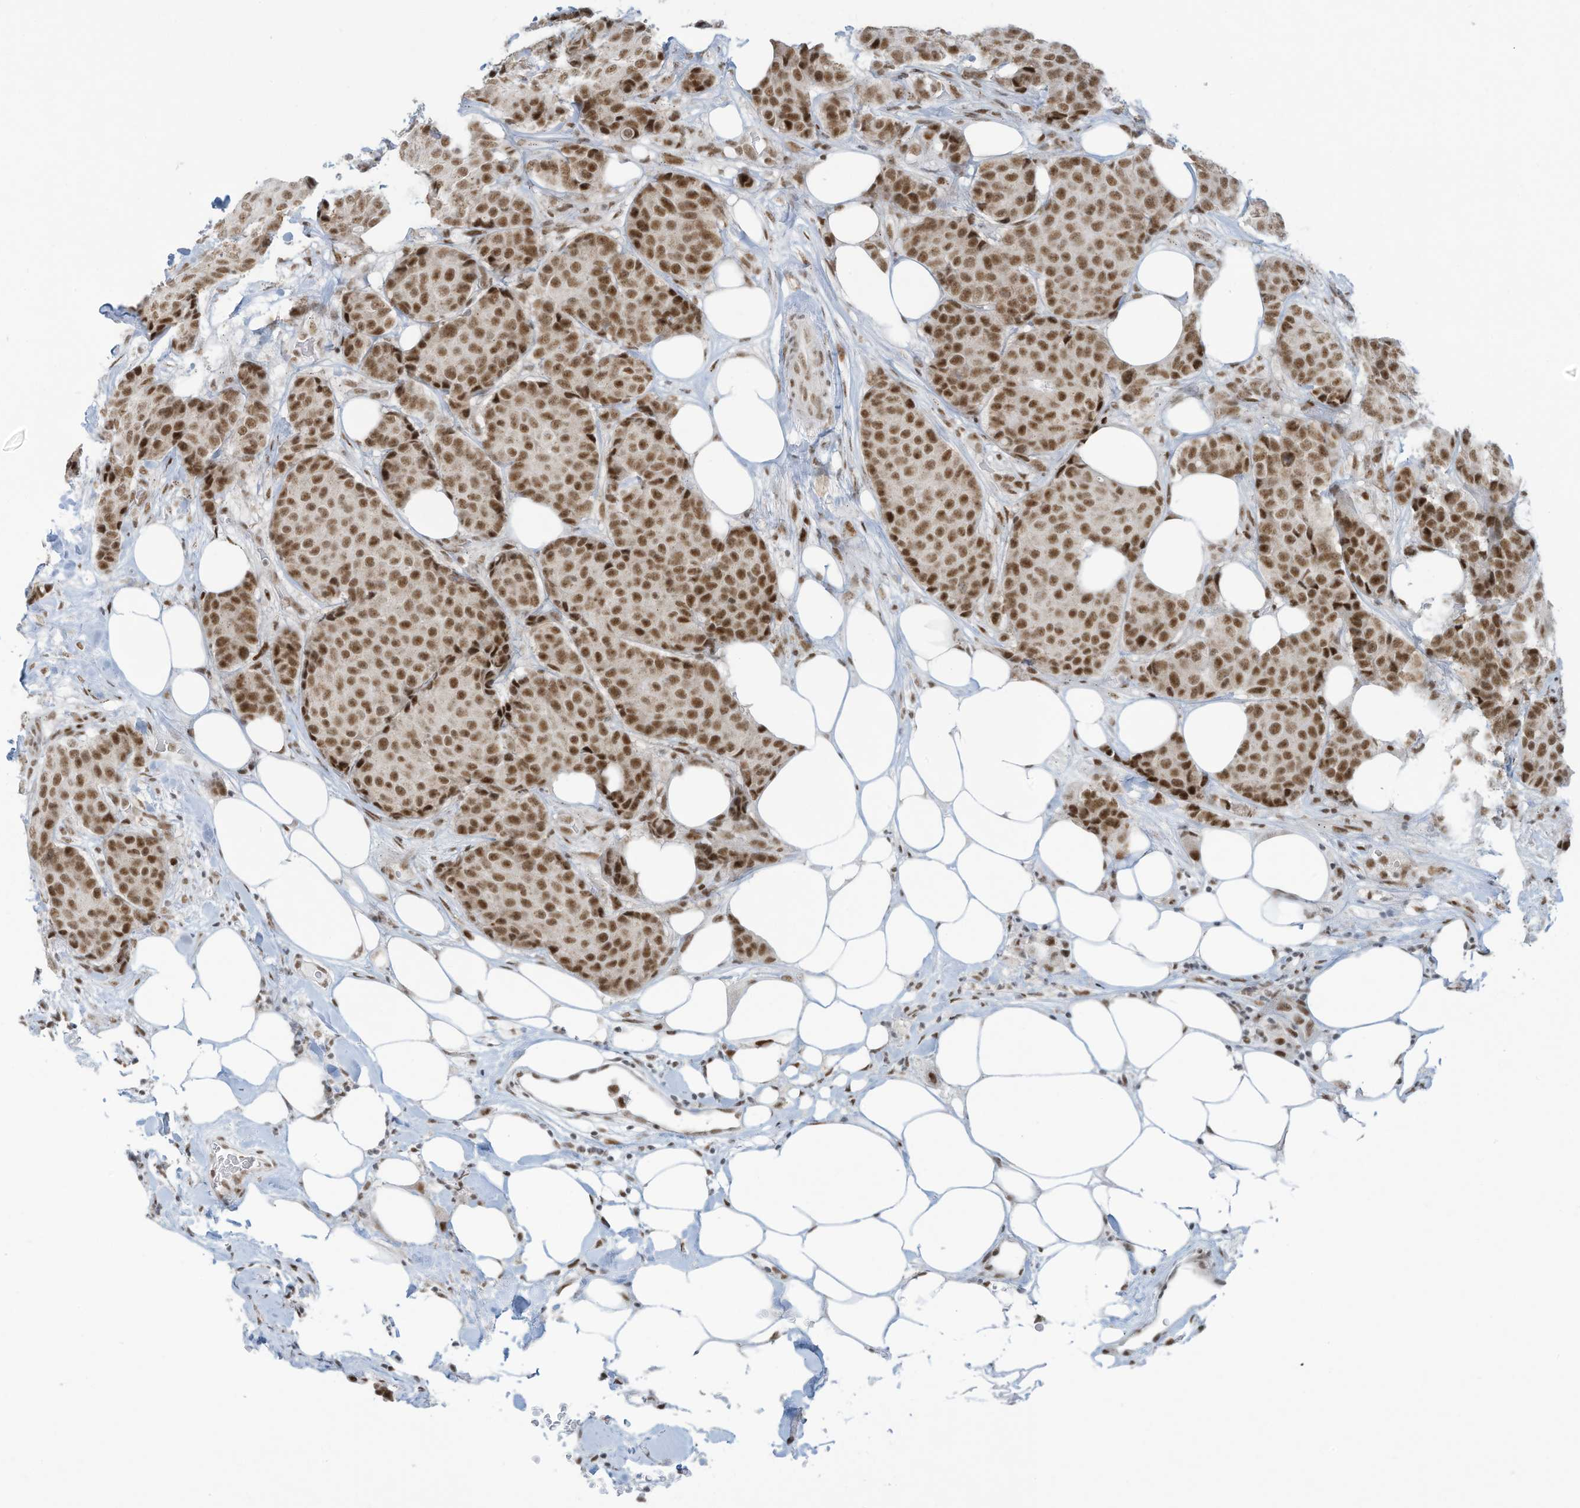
{"staining": {"intensity": "moderate", "quantity": ">75%", "location": "nuclear"}, "tissue": "breast cancer", "cell_type": "Tumor cells", "image_type": "cancer", "snomed": [{"axis": "morphology", "description": "Duct carcinoma"}, {"axis": "topography", "description": "Breast"}], "caption": "Moderate nuclear protein staining is appreciated in approximately >75% of tumor cells in breast cancer.", "gene": "ECT2L", "patient": {"sex": "female", "age": 75}}